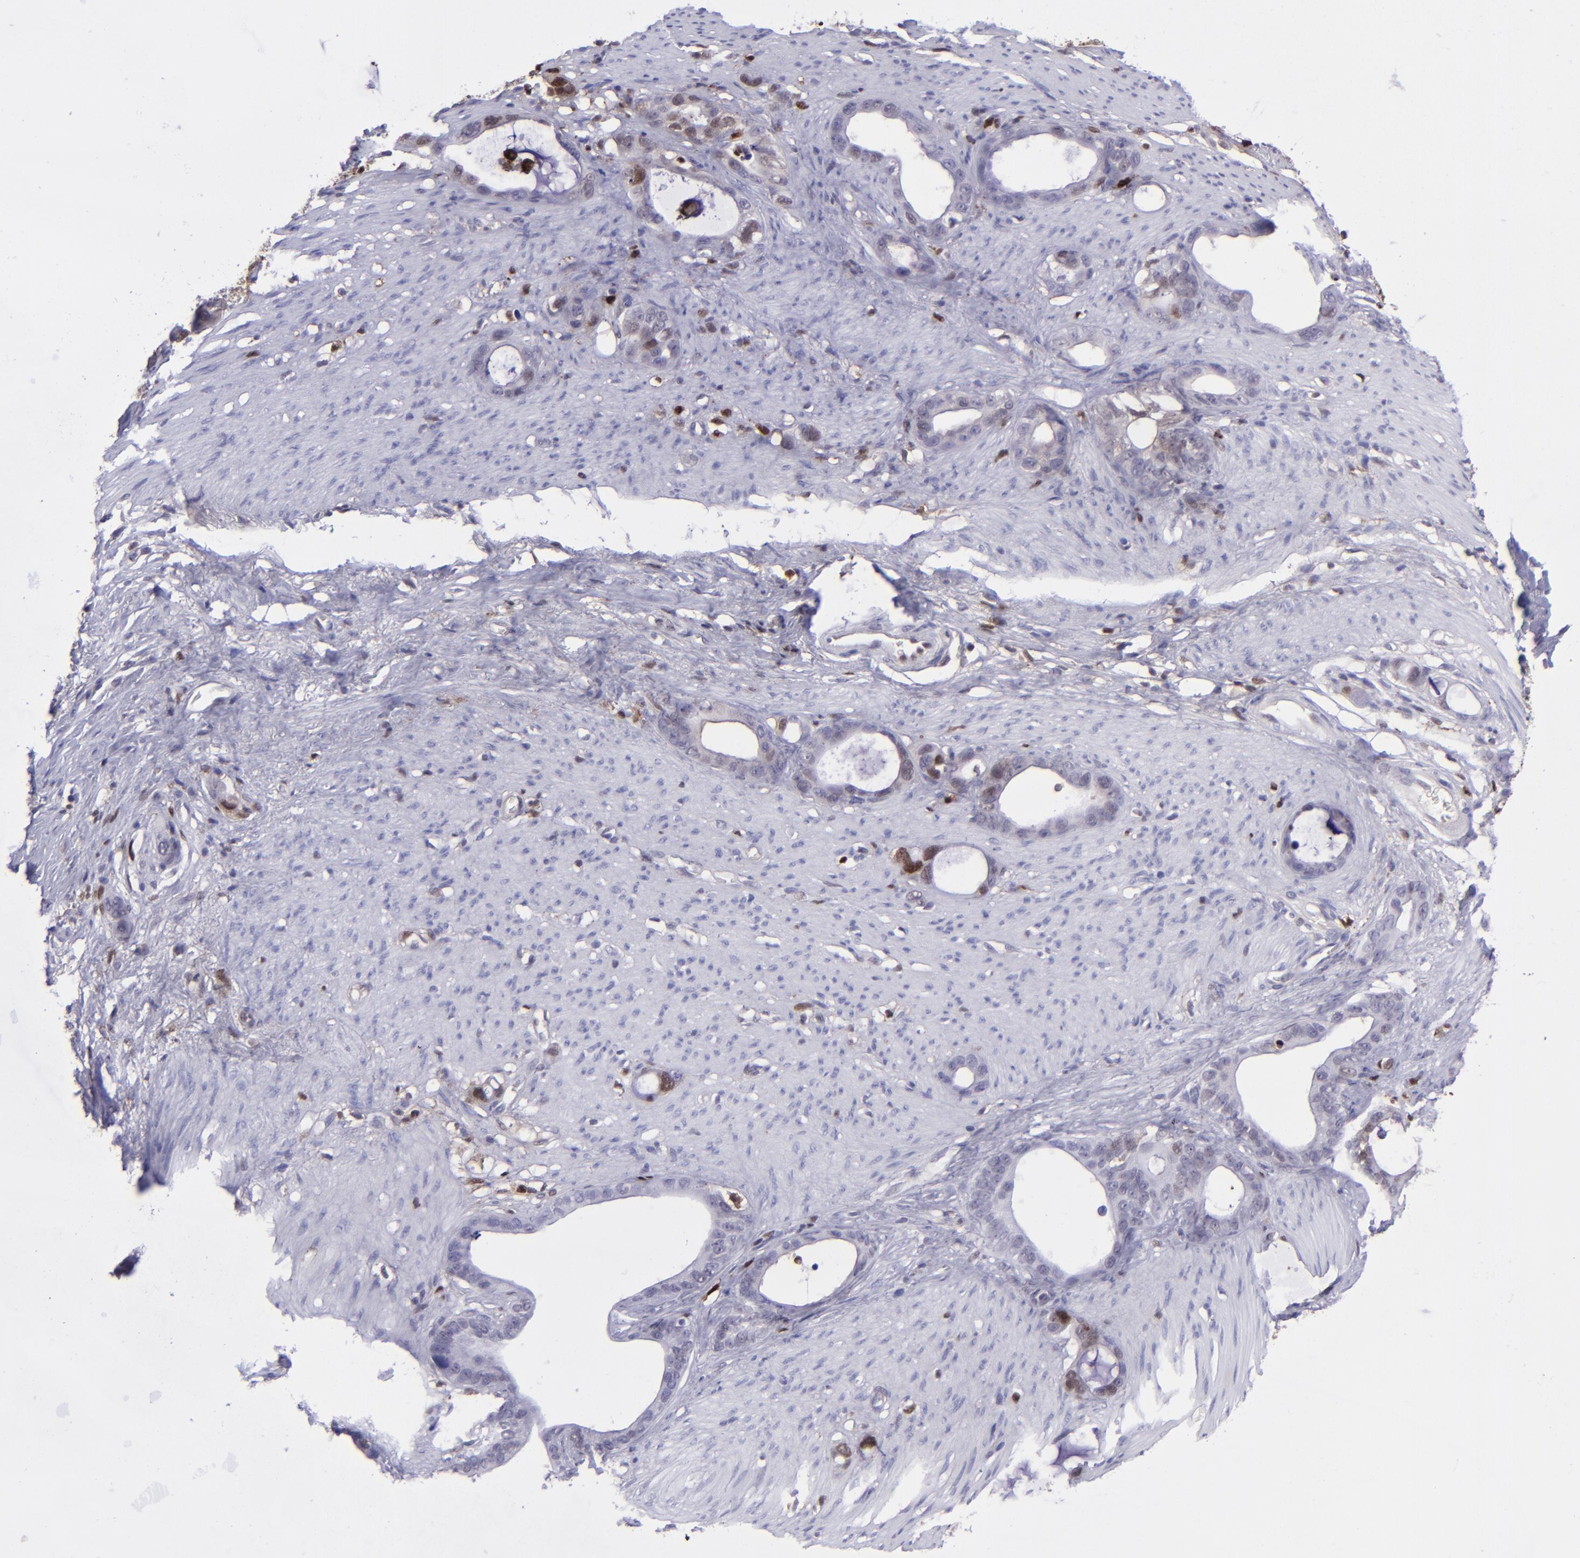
{"staining": {"intensity": "moderate", "quantity": "<25%", "location": "cytoplasmic/membranous,nuclear"}, "tissue": "stomach cancer", "cell_type": "Tumor cells", "image_type": "cancer", "snomed": [{"axis": "morphology", "description": "Adenocarcinoma, NOS"}, {"axis": "topography", "description": "Stomach"}], "caption": "DAB (3,3'-diaminobenzidine) immunohistochemical staining of stomach adenocarcinoma demonstrates moderate cytoplasmic/membranous and nuclear protein positivity in approximately <25% of tumor cells. Immunohistochemistry stains the protein of interest in brown and the nuclei are stained blue.", "gene": "TYMP", "patient": {"sex": "female", "age": 75}}